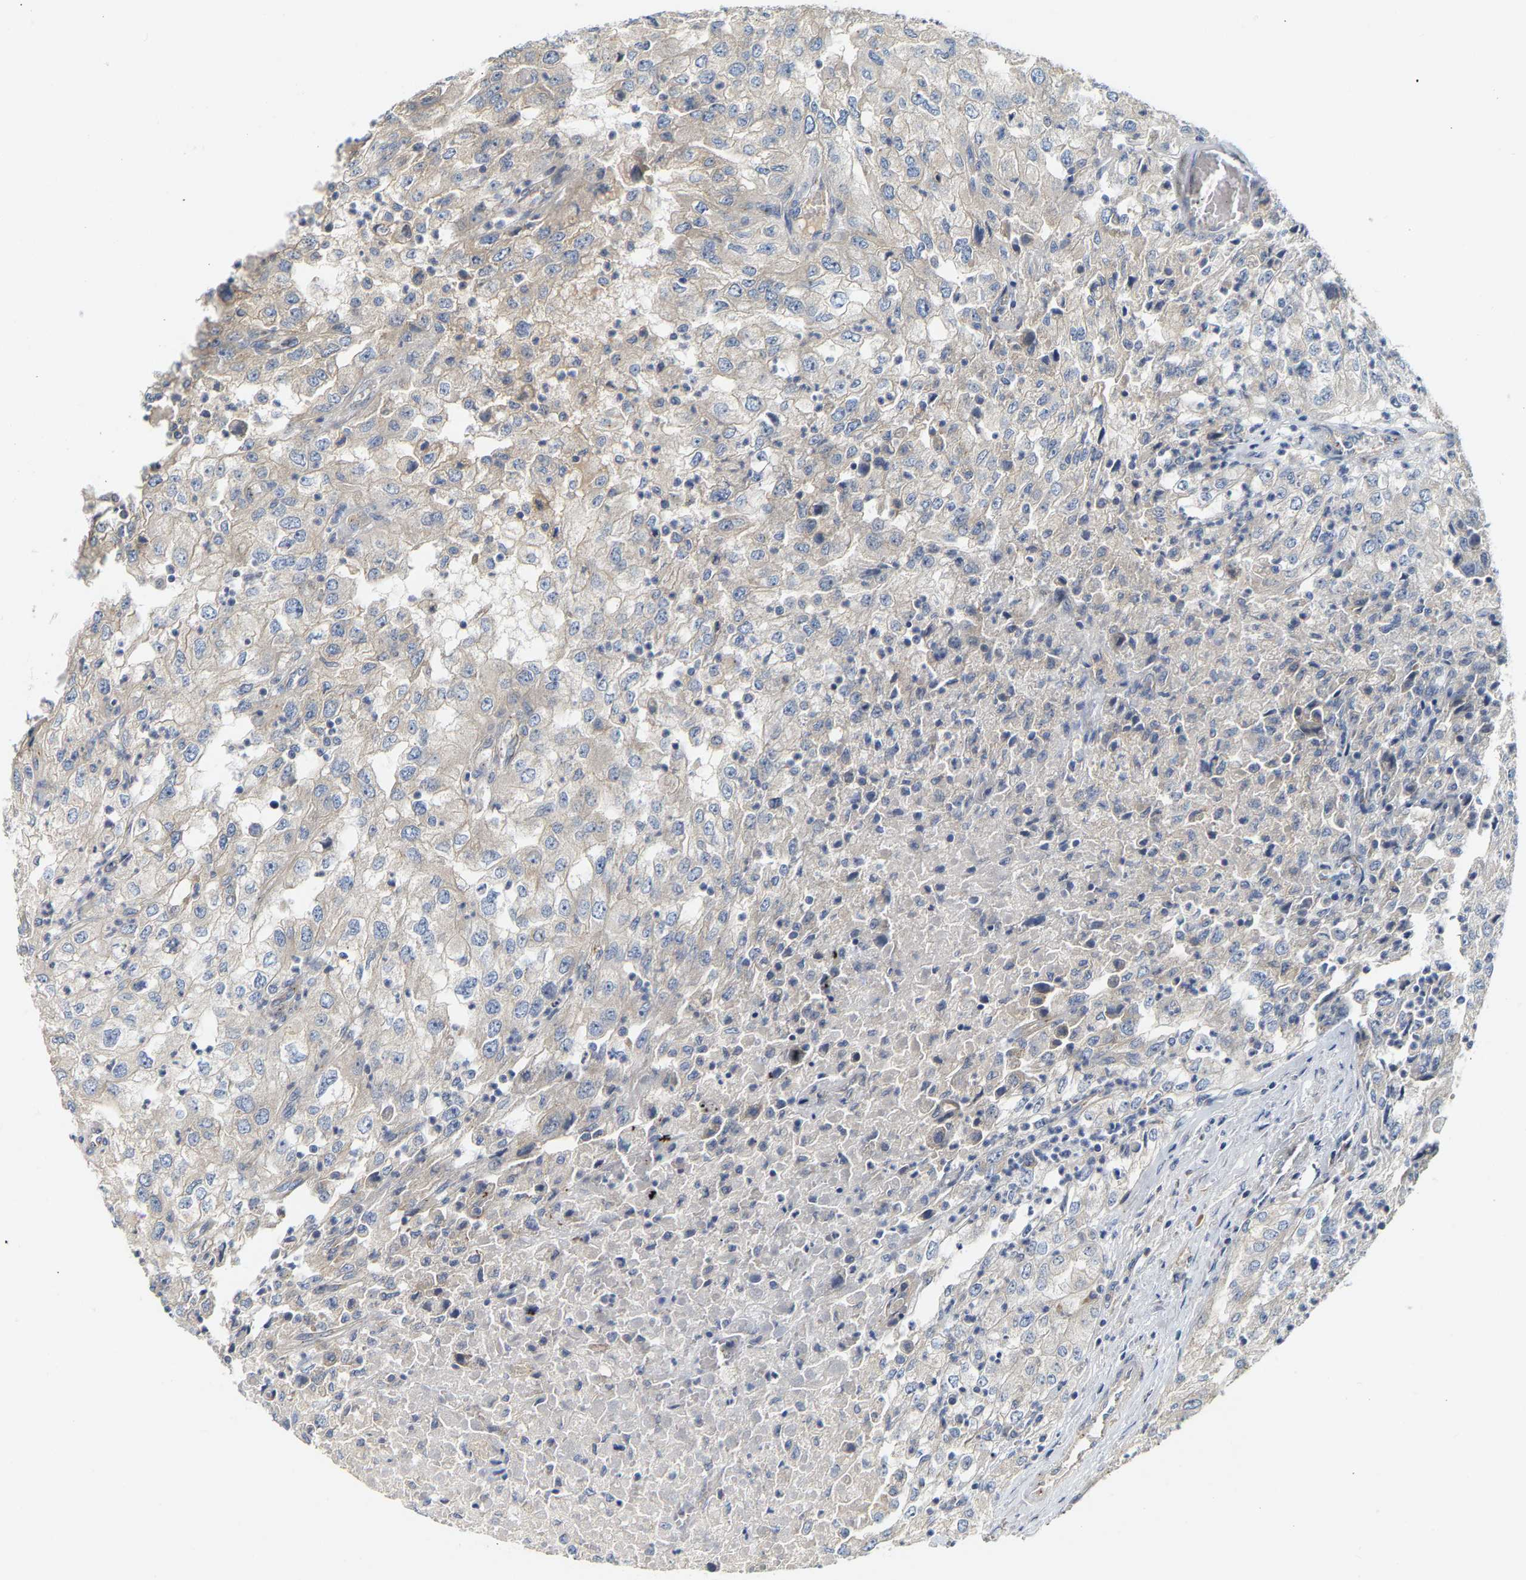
{"staining": {"intensity": "weak", "quantity": ">75%", "location": "cytoplasmic/membranous"}, "tissue": "renal cancer", "cell_type": "Tumor cells", "image_type": "cancer", "snomed": [{"axis": "morphology", "description": "Adenocarcinoma, NOS"}, {"axis": "topography", "description": "Kidney"}], "caption": "DAB immunohistochemical staining of adenocarcinoma (renal) reveals weak cytoplasmic/membranous protein staining in about >75% of tumor cells.", "gene": "PCNT", "patient": {"sex": "female", "age": 54}}